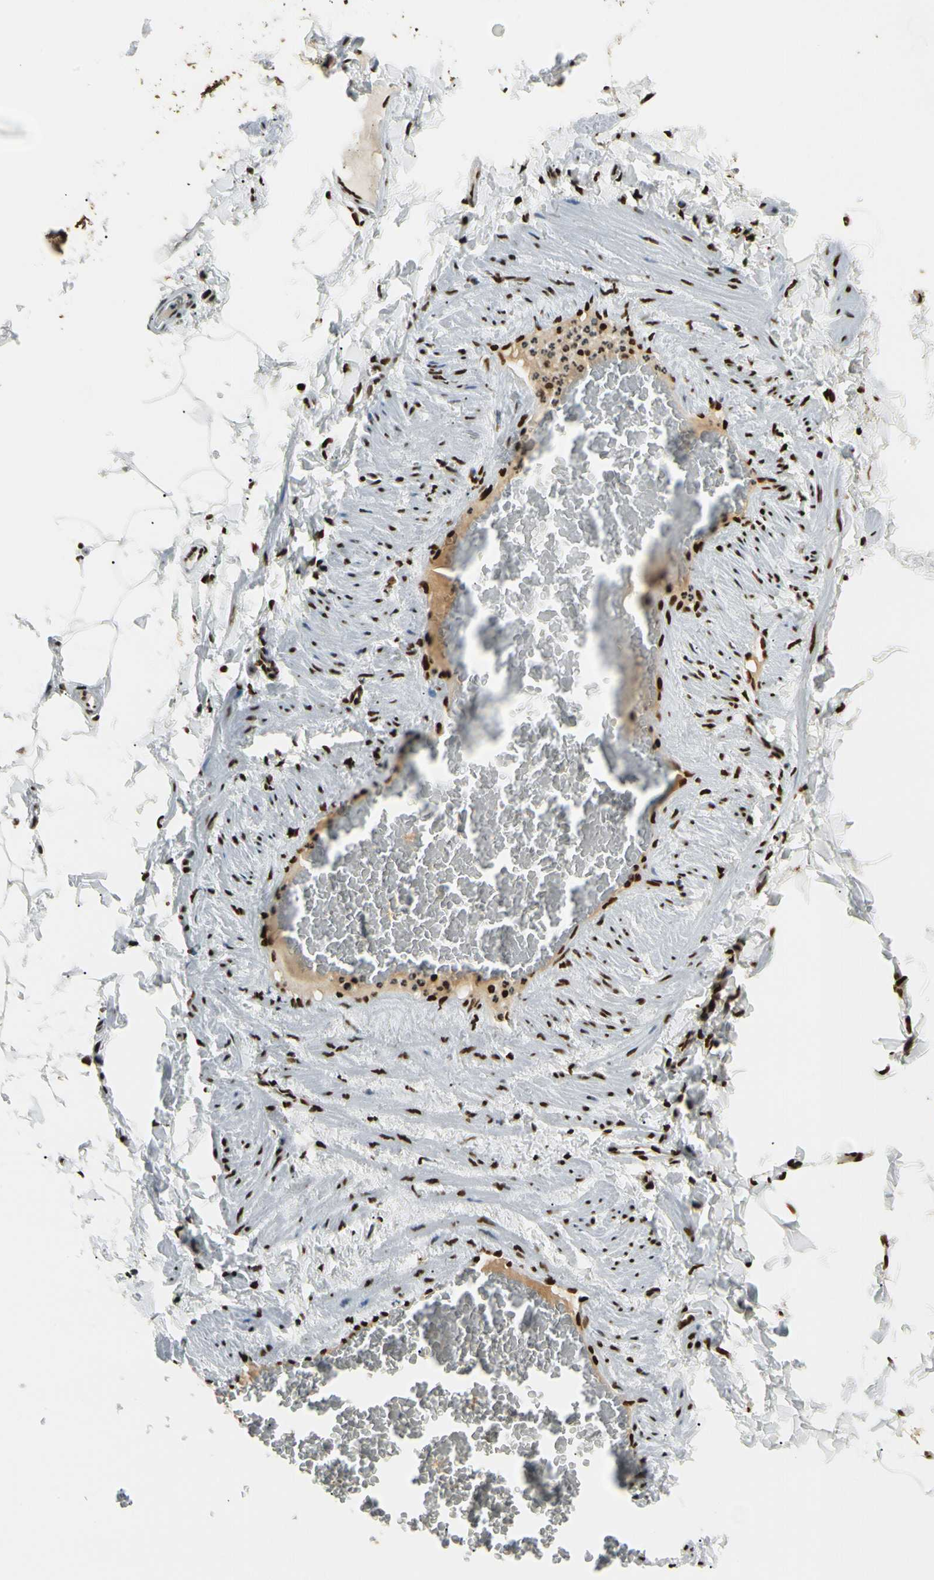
{"staining": {"intensity": "strong", "quantity": ">75%", "location": "nuclear"}, "tissue": "adipose tissue", "cell_type": "Adipocytes", "image_type": "normal", "snomed": [{"axis": "morphology", "description": "Normal tissue, NOS"}, {"axis": "topography", "description": "Vascular tissue"}], "caption": "Human adipose tissue stained with a protein marker exhibits strong staining in adipocytes.", "gene": "FUS", "patient": {"sex": "male", "age": 41}}